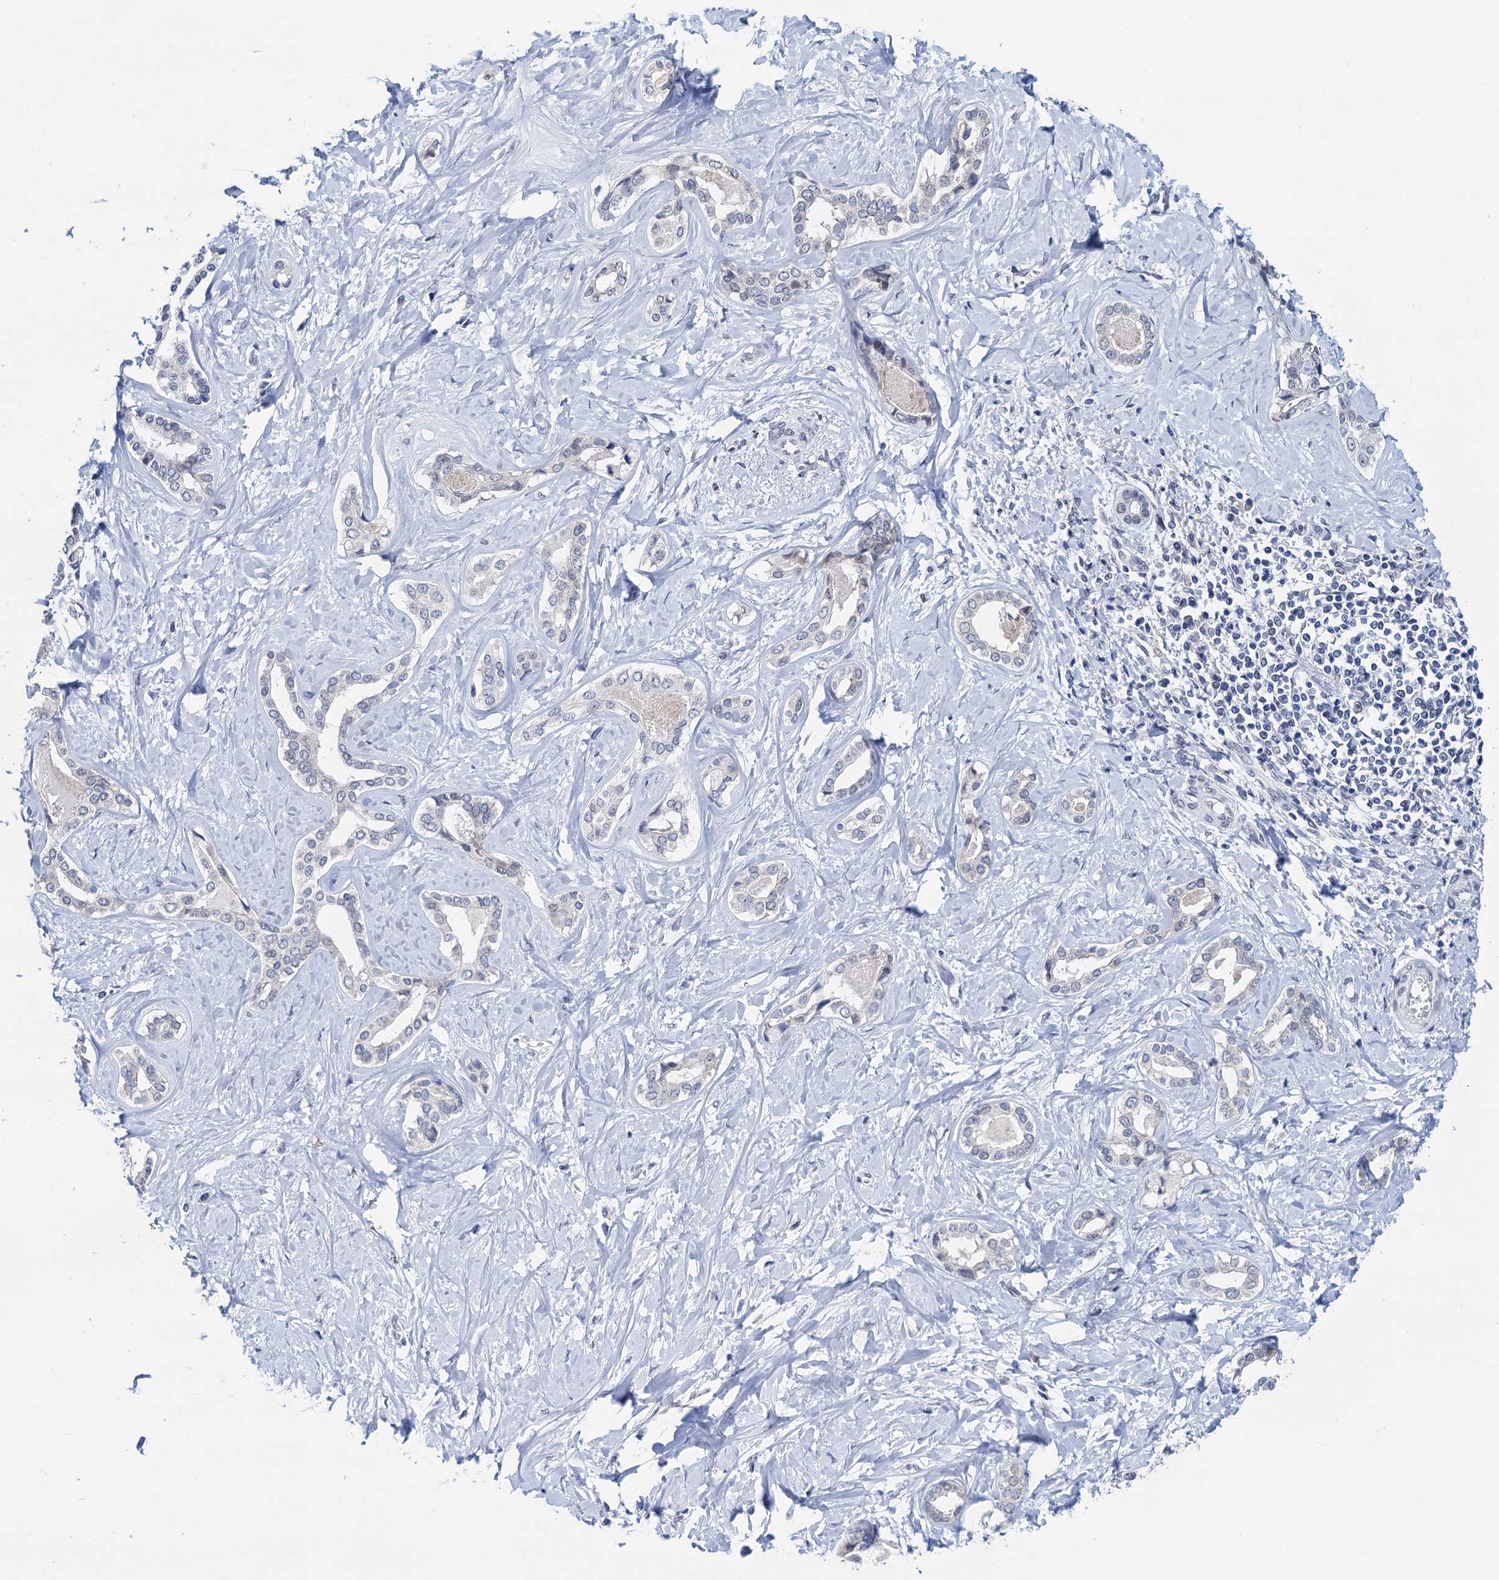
{"staining": {"intensity": "negative", "quantity": "none", "location": "none"}, "tissue": "liver cancer", "cell_type": "Tumor cells", "image_type": "cancer", "snomed": [{"axis": "morphology", "description": "Cholangiocarcinoma"}, {"axis": "topography", "description": "Liver"}], "caption": "Immunohistochemistry of human liver cholangiocarcinoma displays no positivity in tumor cells. Nuclei are stained in blue.", "gene": "C16orf87", "patient": {"sex": "female", "age": 77}}